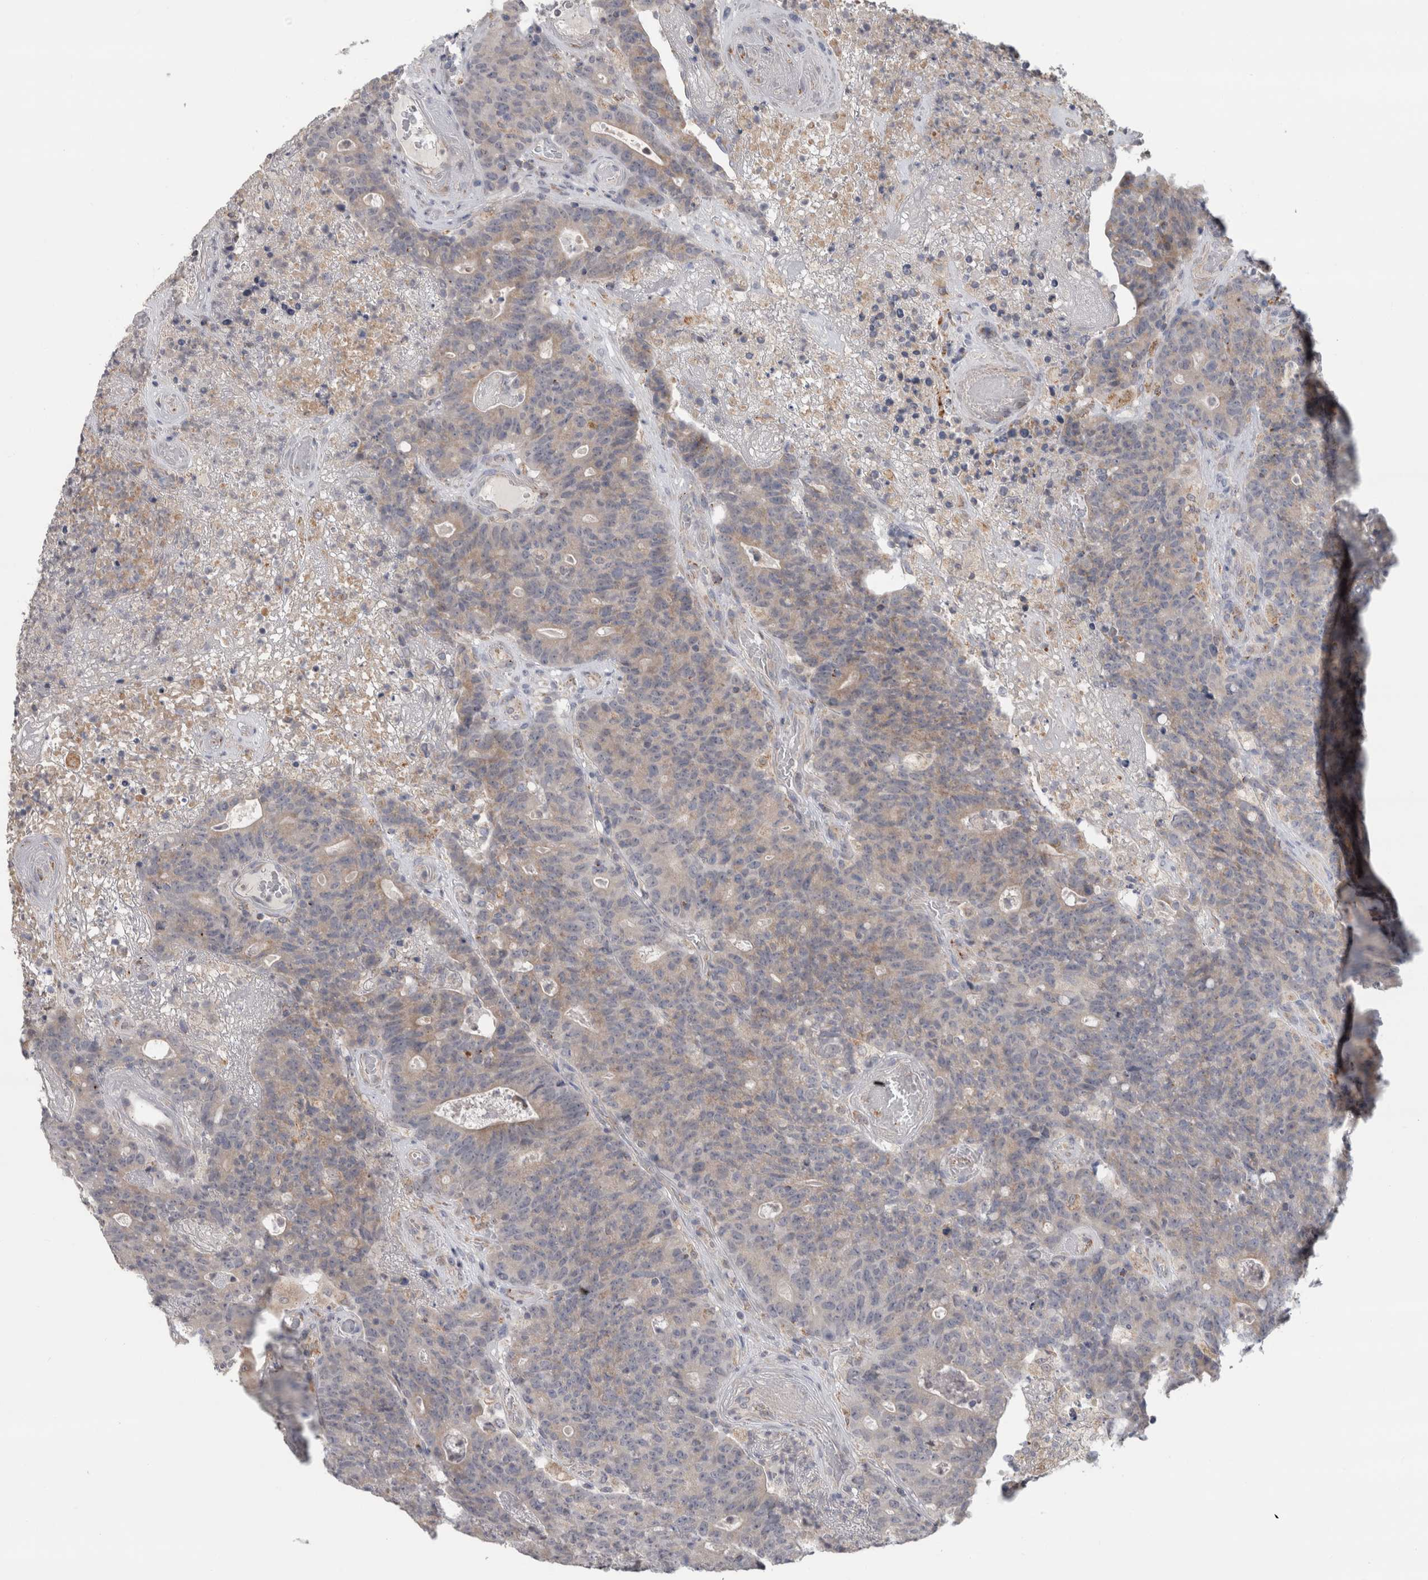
{"staining": {"intensity": "weak", "quantity": "<25%", "location": "cytoplasmic/membranous"}, "tissue": "colorectal cancer", "cell_type": "Tumor cells", "image_type": "cancer", "snomed": [{"axis": "morphology", "description": "Normal tissue, NOS"}, {"axis": "morphology", "description": "Adenocarcinoma, NOS"}, {"axis": "topography", "description": "Colon"}], "caption": "The immunohistochemistry (IHC) histopathology image has no significant expression in tumor cells of colorectal cancer (adenocarcinoma) tissue.", "gene": "RAB18", "patient": {"sex": "female", "age": 75}}